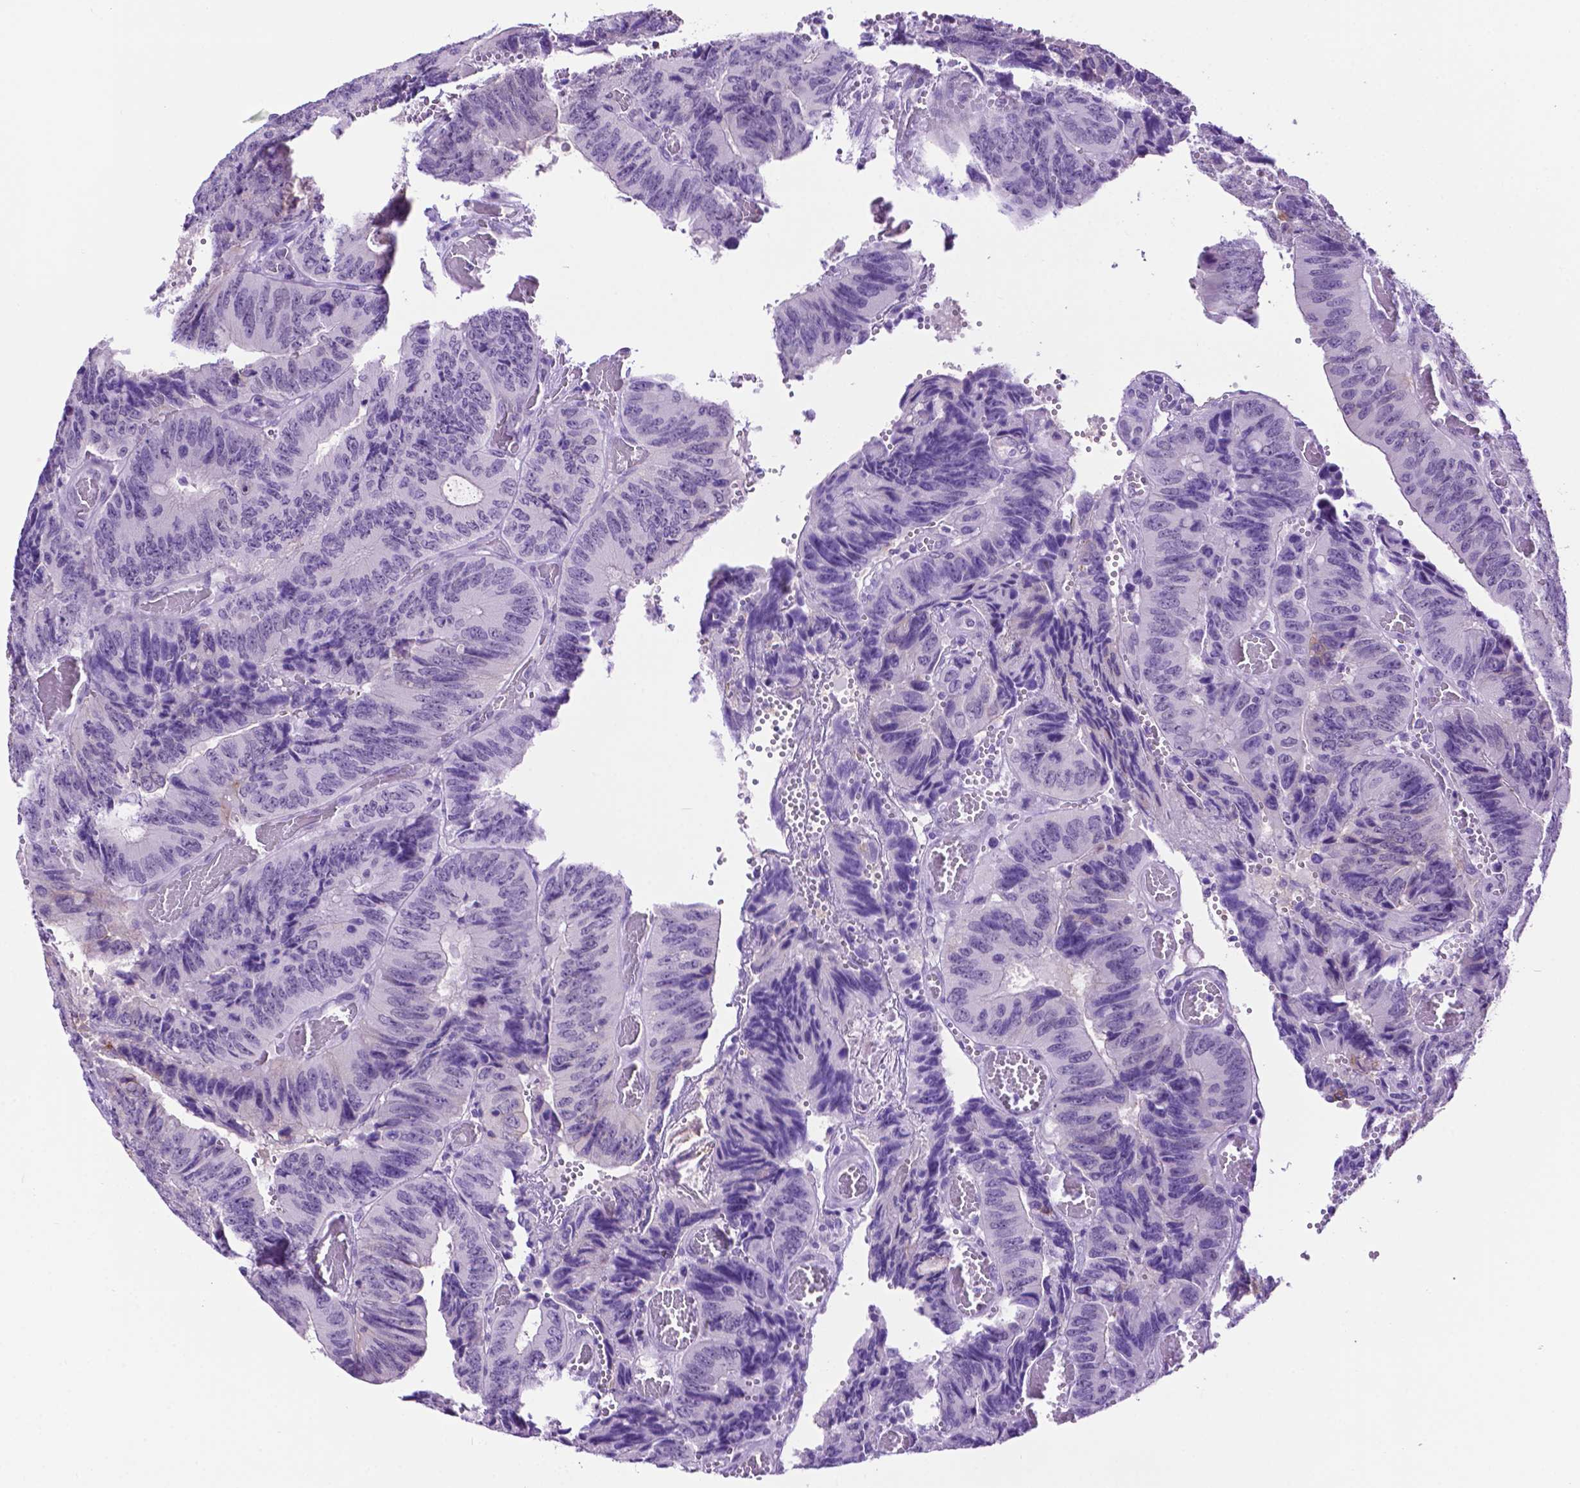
{"staining": {"intensity": "negative", "quantity": "none", "location": "none"}, "tissue": "colorectal cancer", "cell_type": "Tumor cells", "image_type": "cancer", "snomed": [{"axis": "morphology", "description": "Adenocarcinoma, NOS"}, {"axis": "topography", "description": "Colon"}], "caption": "Colorectal cancer was stained to show a protein in brown. There is no significant positivity in tumor cells.", "gene": "TACSTD2", "patient": {"sex": "female", "age": 84}}